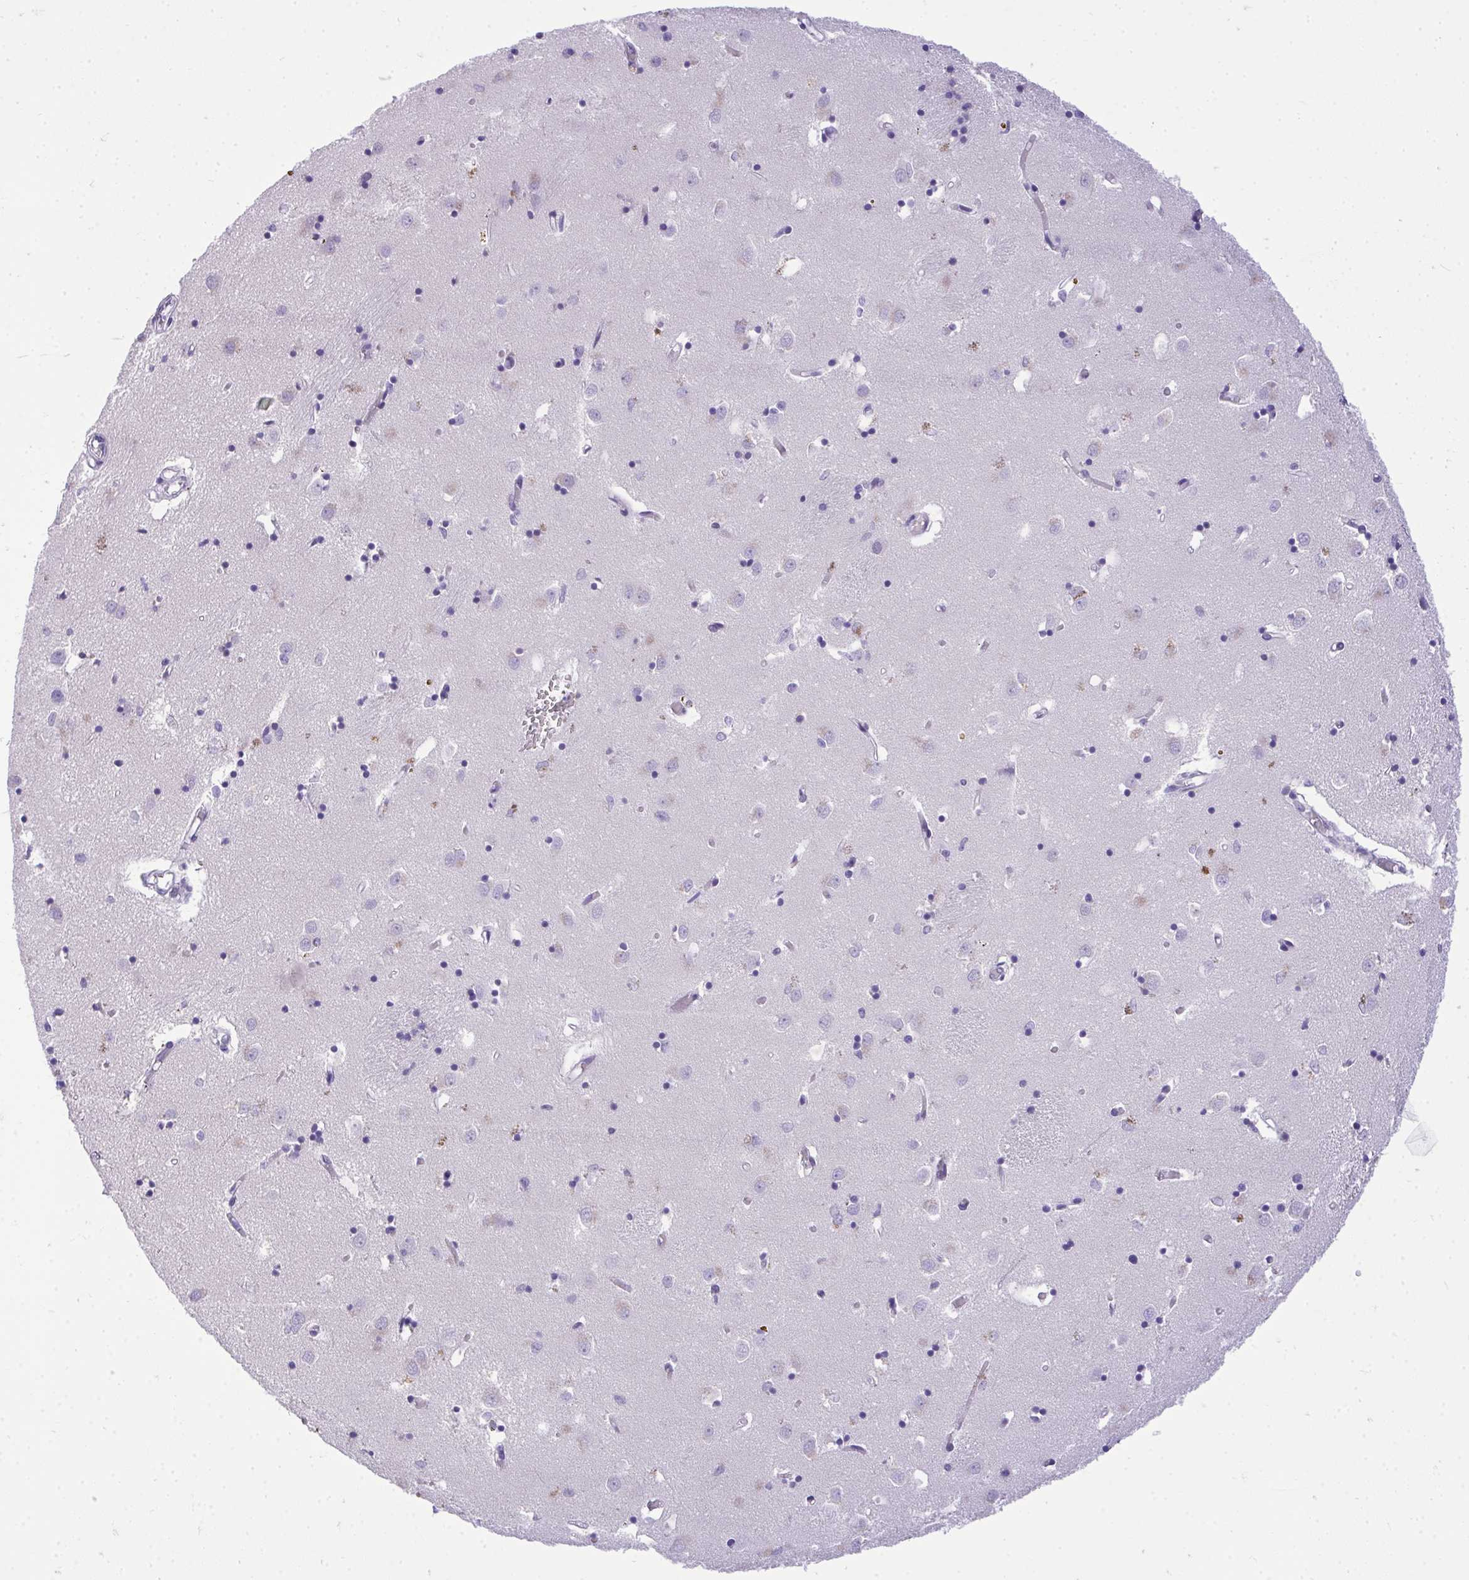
{"staining": {"intensity": "negative", "quantity": "none", "location": "none"}, "tissue": "caudate", "cell_type": "Glial cells", "image_type": "normal", "snomed": [{"axis": "morphology", "description": "Normal tissue, NOS"}, {"axis": "topography", "description": "Lateral ventricle wall"}], "caption": "Caudate was stained to show a protein in brown. There is no significant expression in glial cells.", "gene": "TEAD4", "patient": {"sex": "male", "age": 70}}